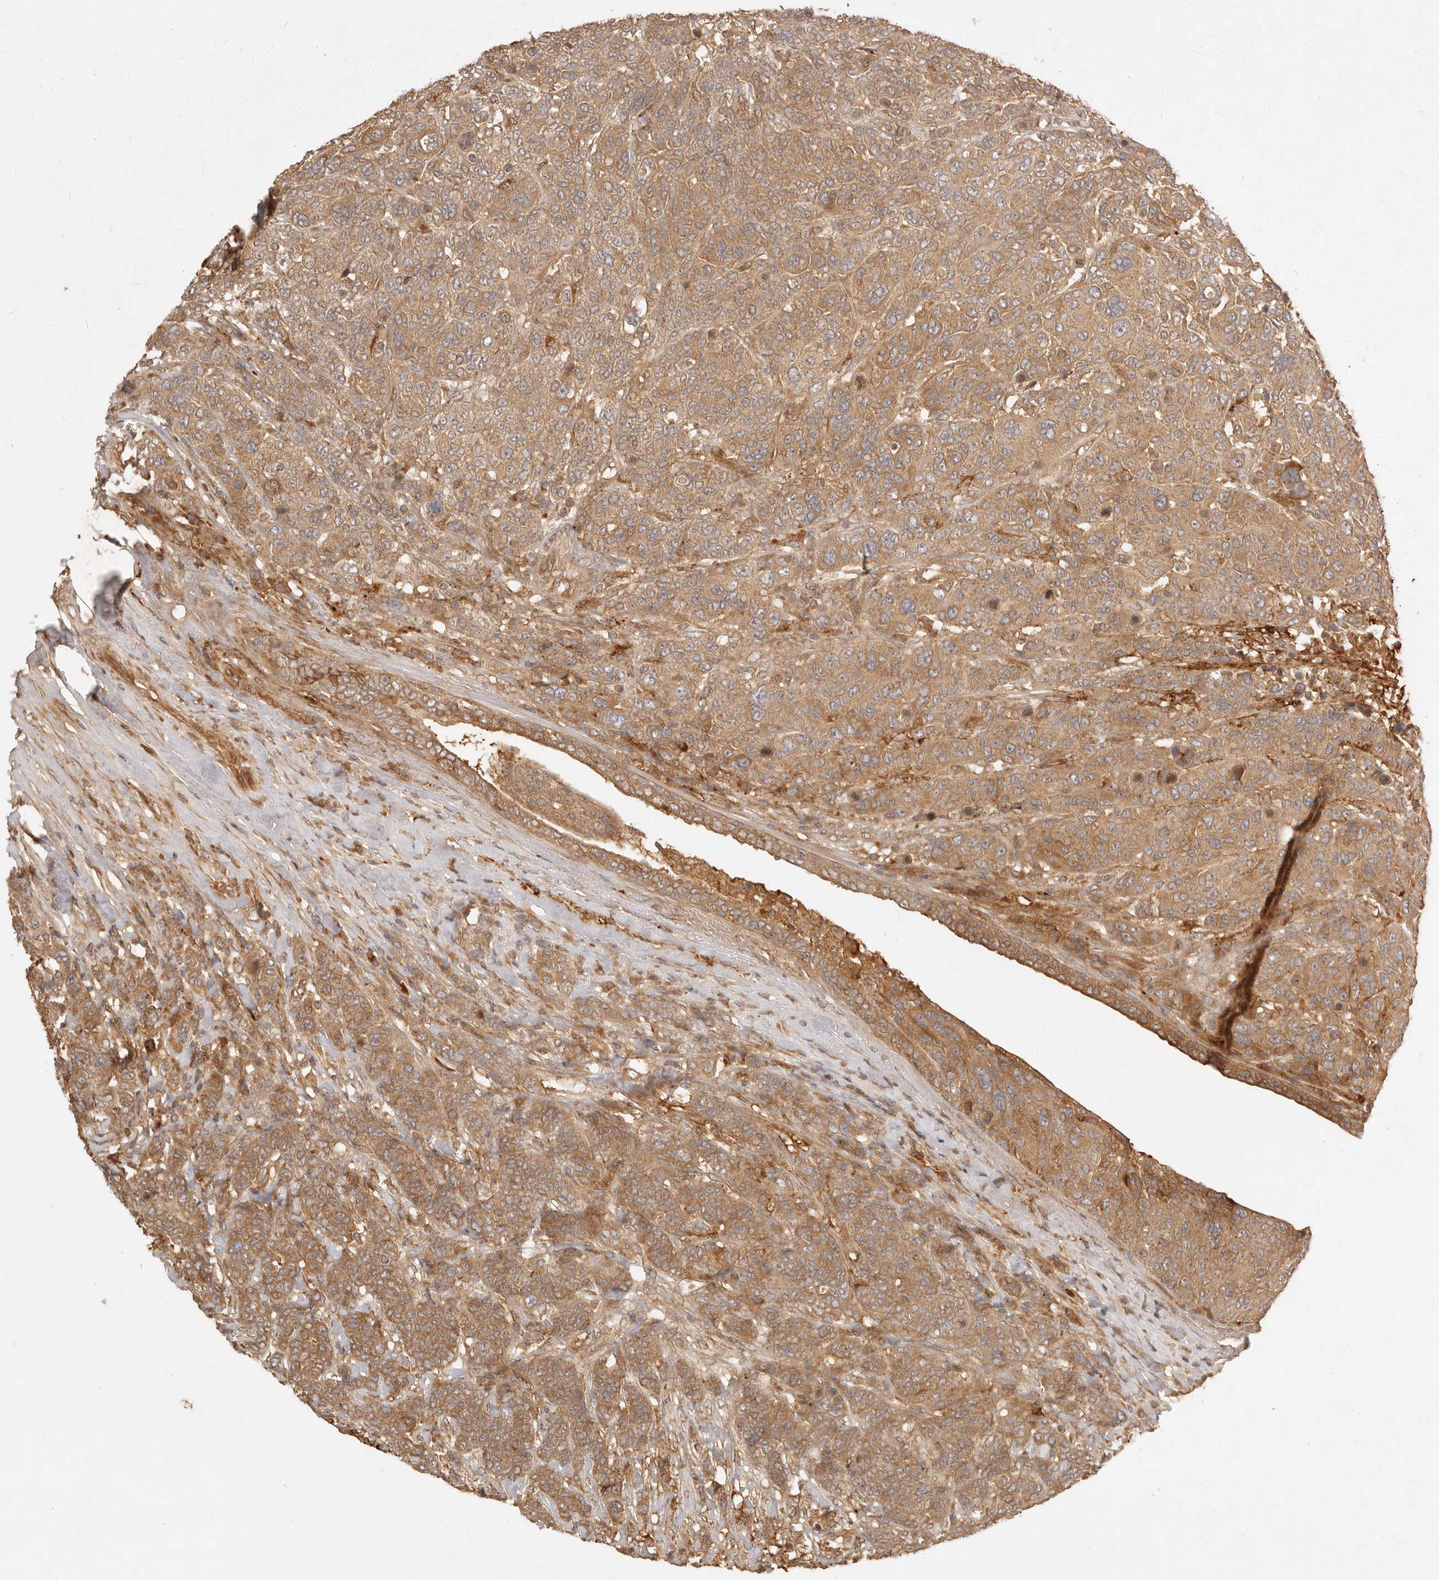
{"staining": {"intensity": "moderate", "quantity": ">75%", "location": "cytoplasmic/membranous"}, "tissue": "breast cancer", "cell_type": "Tumor cells", "image_type": "cancer", "snomed": [{"axis": "morphology", "description": "Duct carcinoma"}, {"axis": "topography", "description": "Breast"}], "caption": "A photomicrograph of human breast cancer (intraductal carcinoma) stained for a protein shows moderate cytoplasmic/membranous brown staining in tumor cells.", "gene": "ANKRD61", "patient": {"sex": "female", "age": 37}}